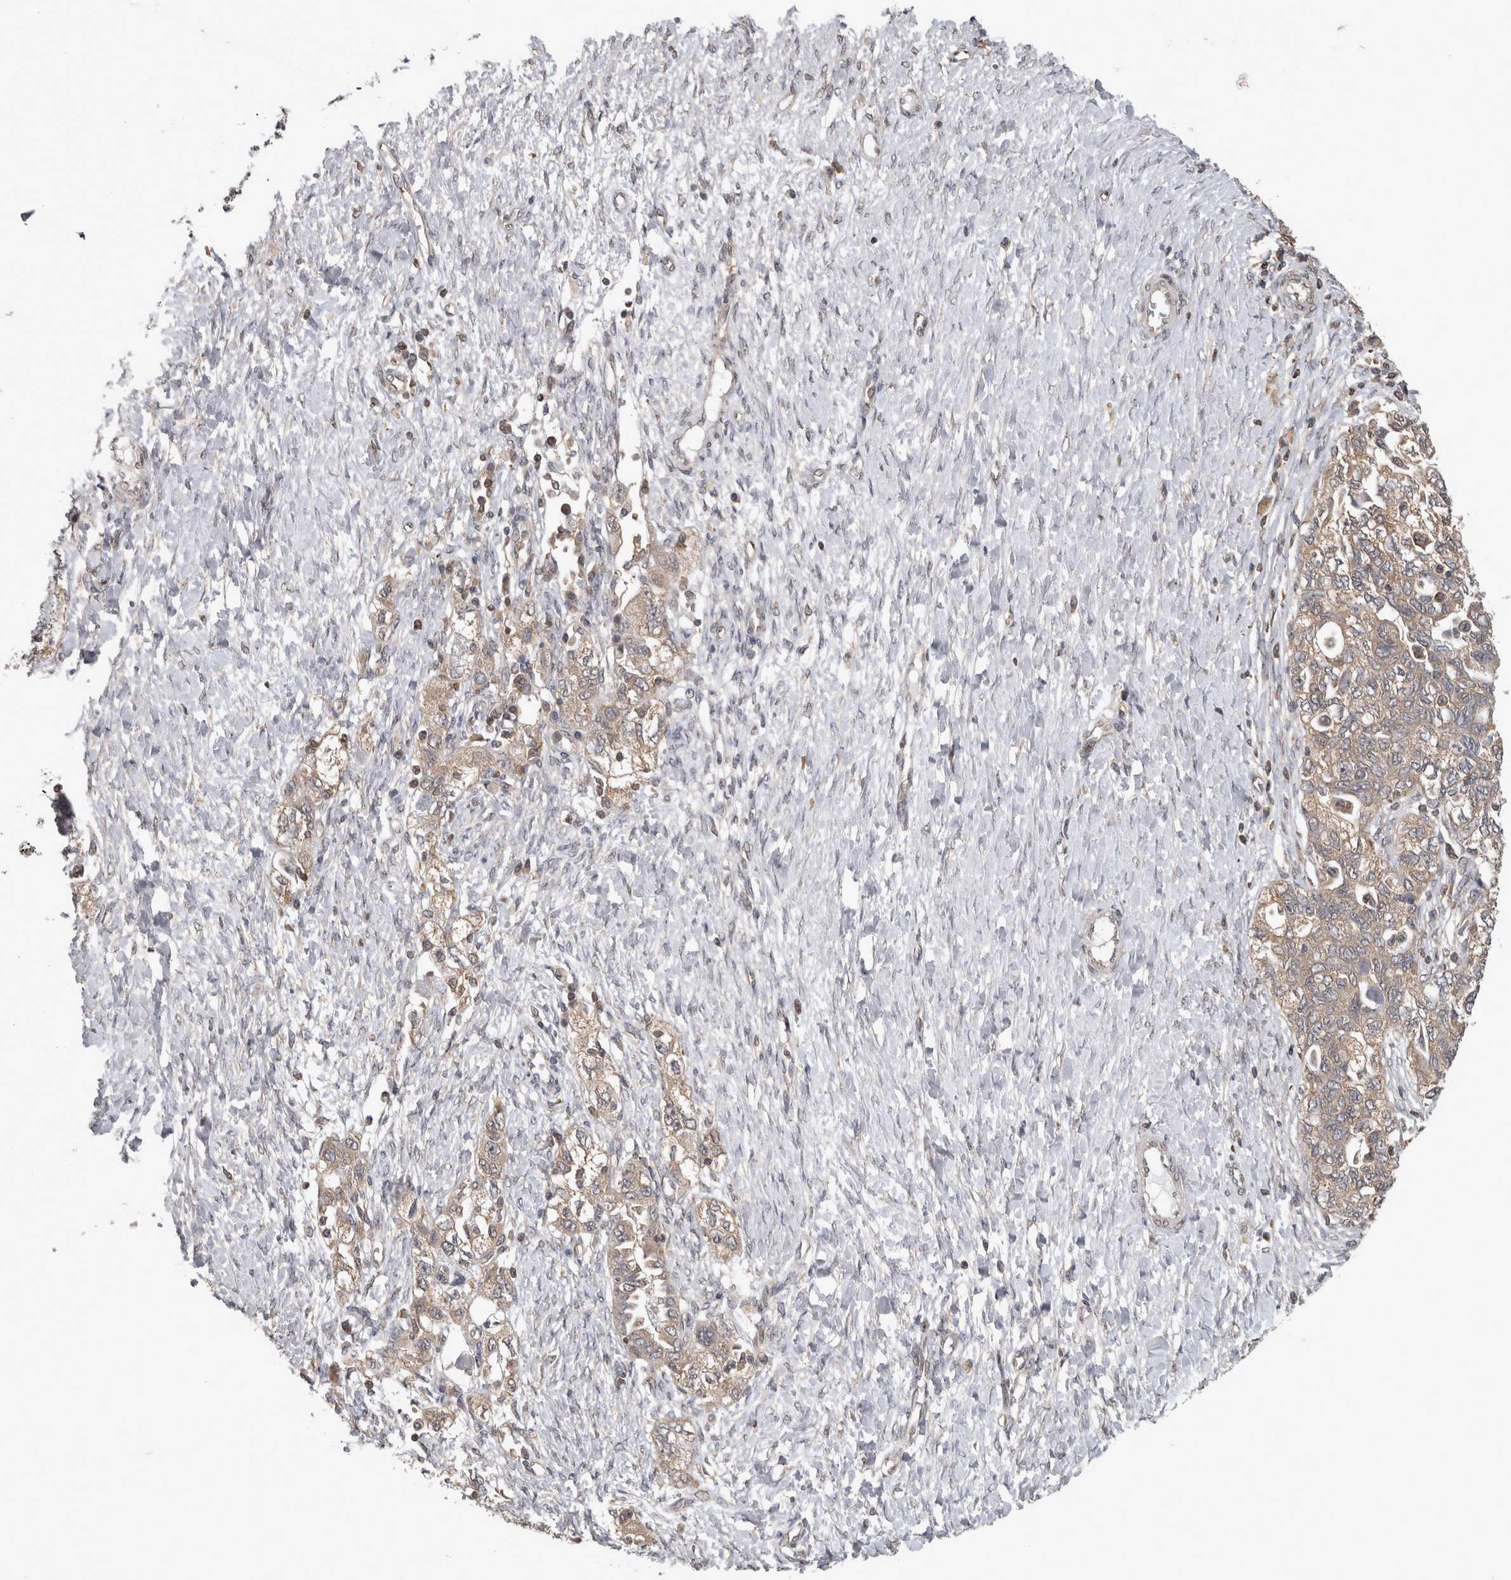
{"staining": {"intensity": "weak", "quantity": ">75%", "location": "cytoplasmic/membranous"}, "tissue": "ovarian cancer", "cell_type": "Tumor cells", "image_type": "cancer", "snomed": [{"axis": "morphology", "description": "Carcinoma, NOS"}, {"axis": "morphology", "description": "Cystadenocarcinoma, serous, NOS"}, {"axis": "topography", "description": "Ovary"}], "caption": "A photomicrograph of ovarian carcinoma stained for a protein demonstrates weak cytoplasmic/membranous brown staining in tumor cells.", "gene": "ATXN2", "patient": {"sex": "female", "age": 69}}